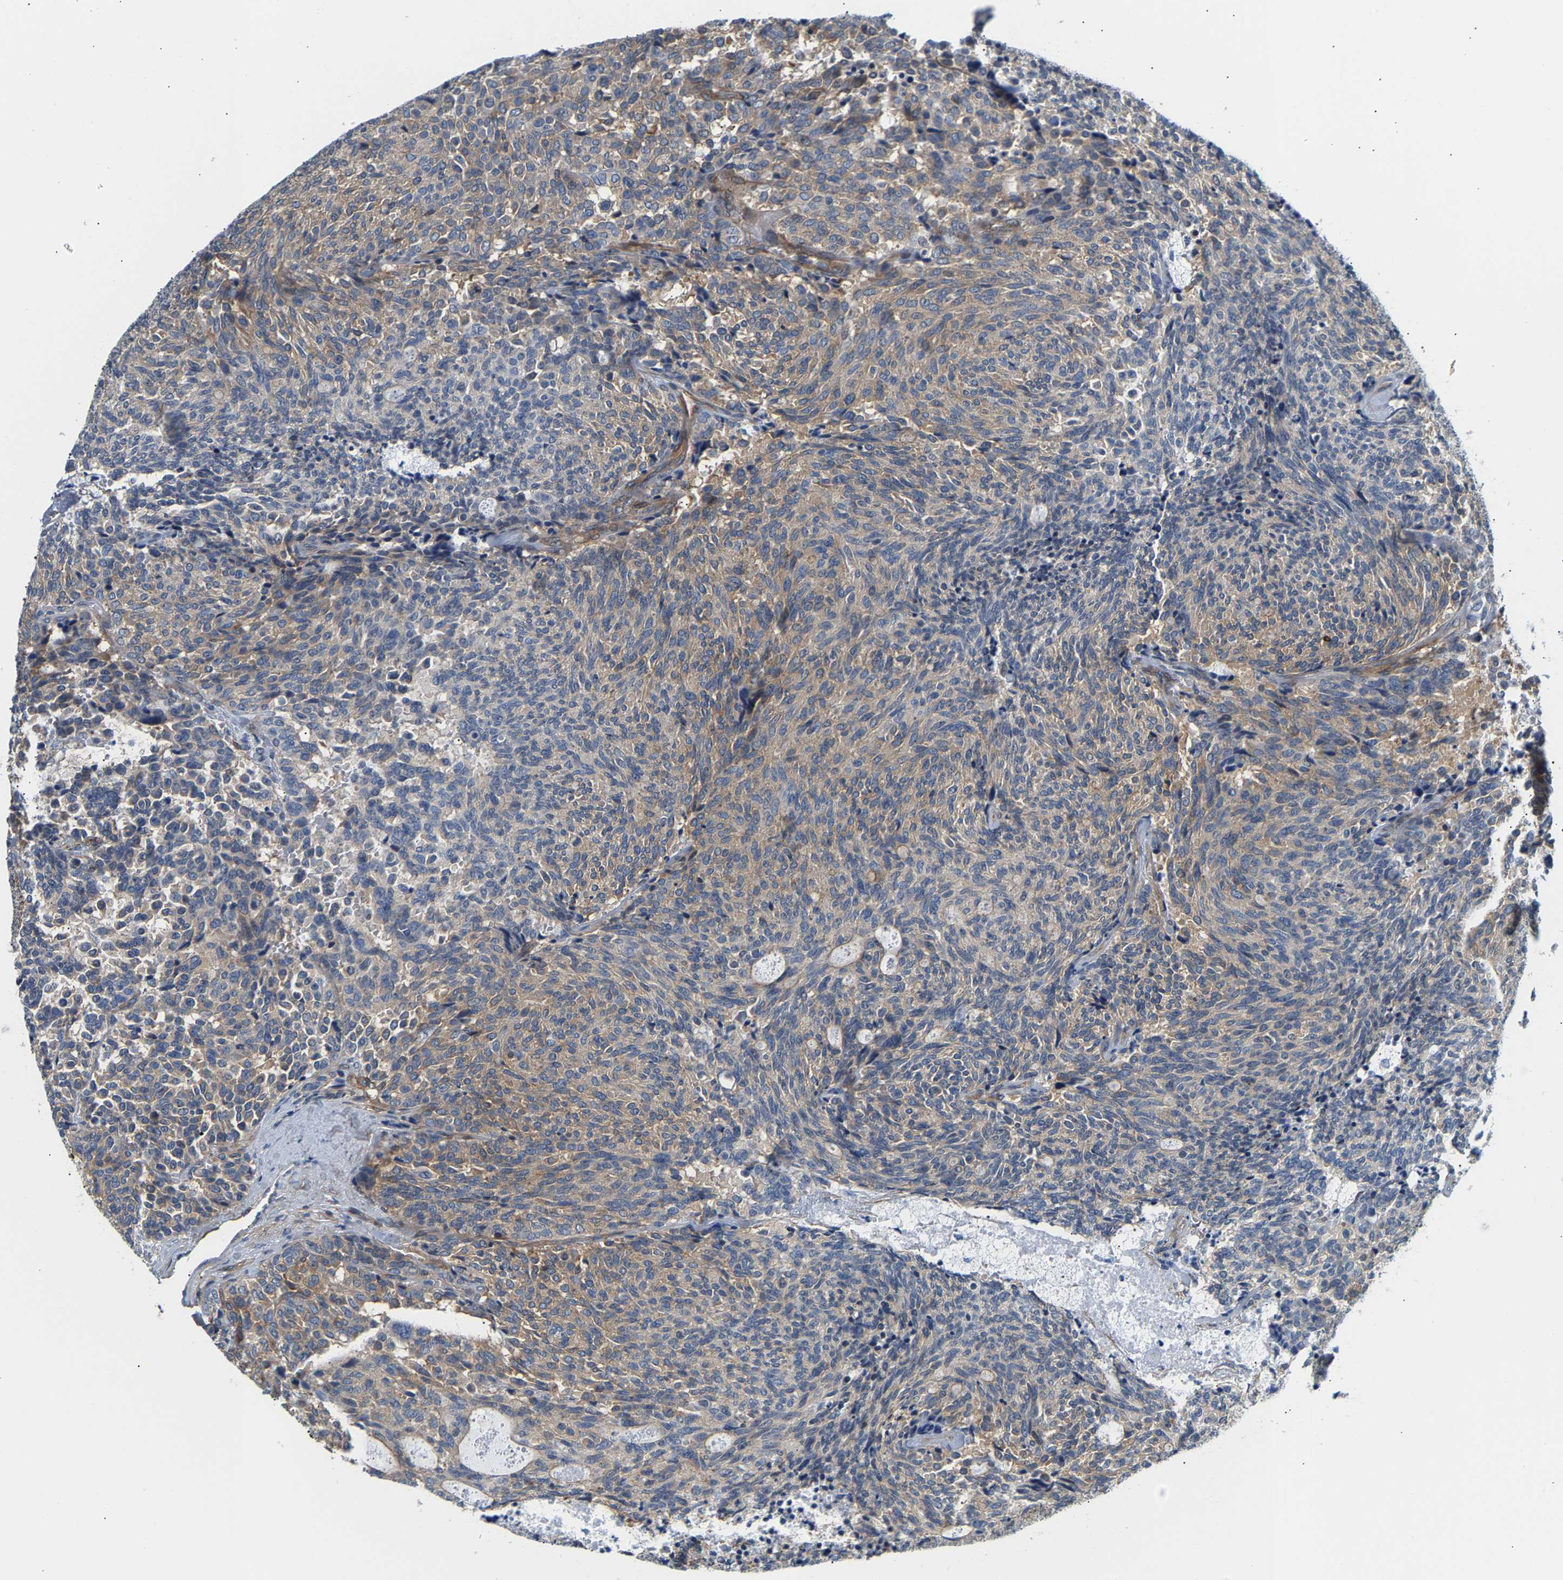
{"staining": {"intensity": "weak", "quantity": "25%-75%", "location": "cytoplasmic/membranous"}, "tissue": "carcinoid", "cell_type": "Tumor cells", "image_type": "cancer", "snomed": [{"axis": "morphology", "description": "Carcinoid, malignant, NOS"}, {"axis": "topography", "description": "Pancreas"}], "caption": "A high-resolution micrograph shows immunohistochemistry staining of carcinoid, which exhibits weak cytoplasmic/membranous positivity in about 25%-75% of tumor cells. Immunohistochemistry (ihc) stains the protein in brown and the nuclei are stained blue.", "gene": "PAWR", "patient": {"sex": "female", "age": 54}}